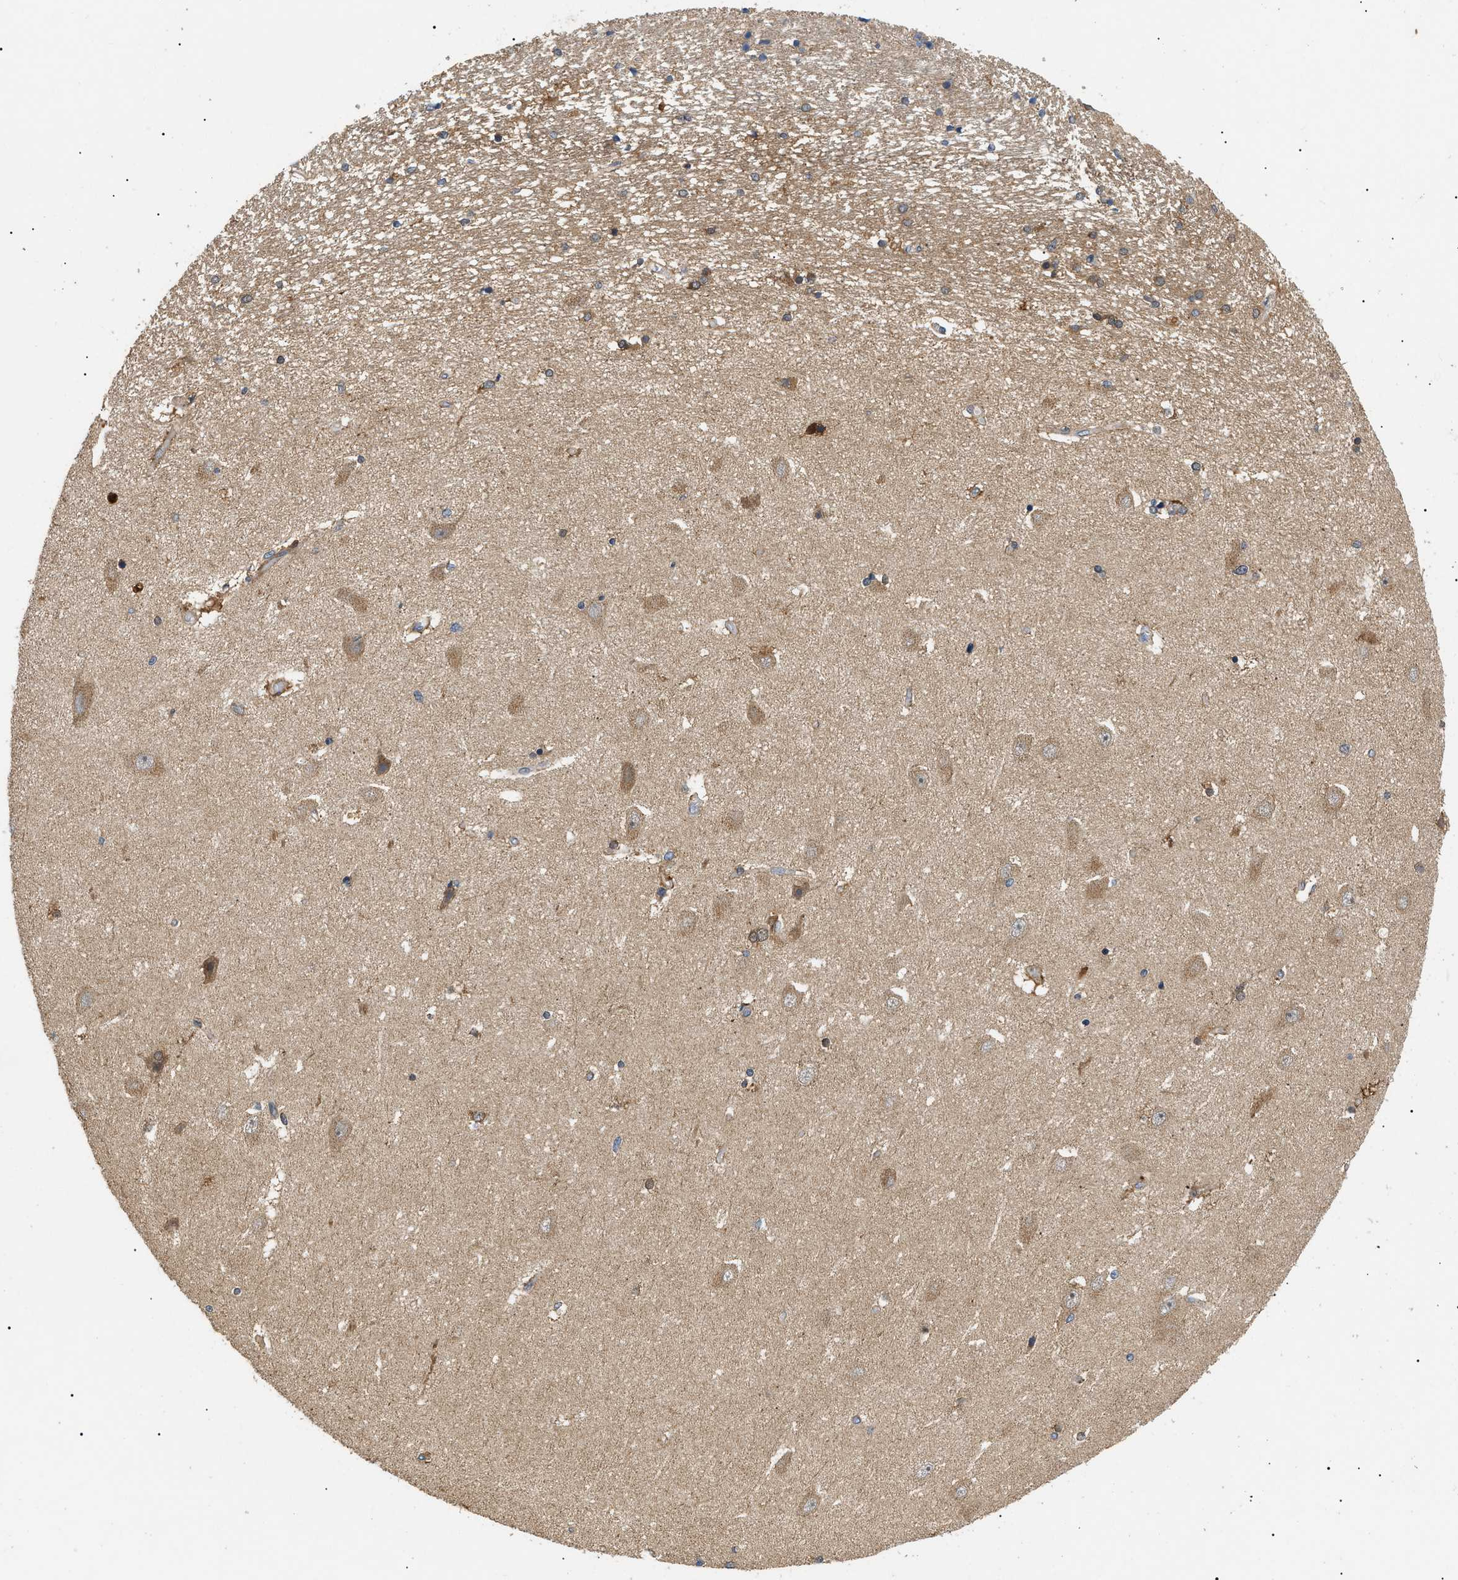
{"staining": {"intensity": "moderate", "quantity": "25%-75%", "location": "cytoplasmic/membranous"}, "tissue": "hippocampus", "cell_type": "Glial cells", "image_type": "normal", "snomed": [{"axis": "morphology", "description": "Normal tissue, NOS"}, {"axis": "topography", "description": "Hippocampus"}], "caption": "A brown stain highlights moderate cytoplasmic/membranous staining of a protein in glial cells of unremarkable human hippocampus. Nuclei are stained in blue.", "gene": "PPM1B", "patient": {"sex": "female", "age": 54}}